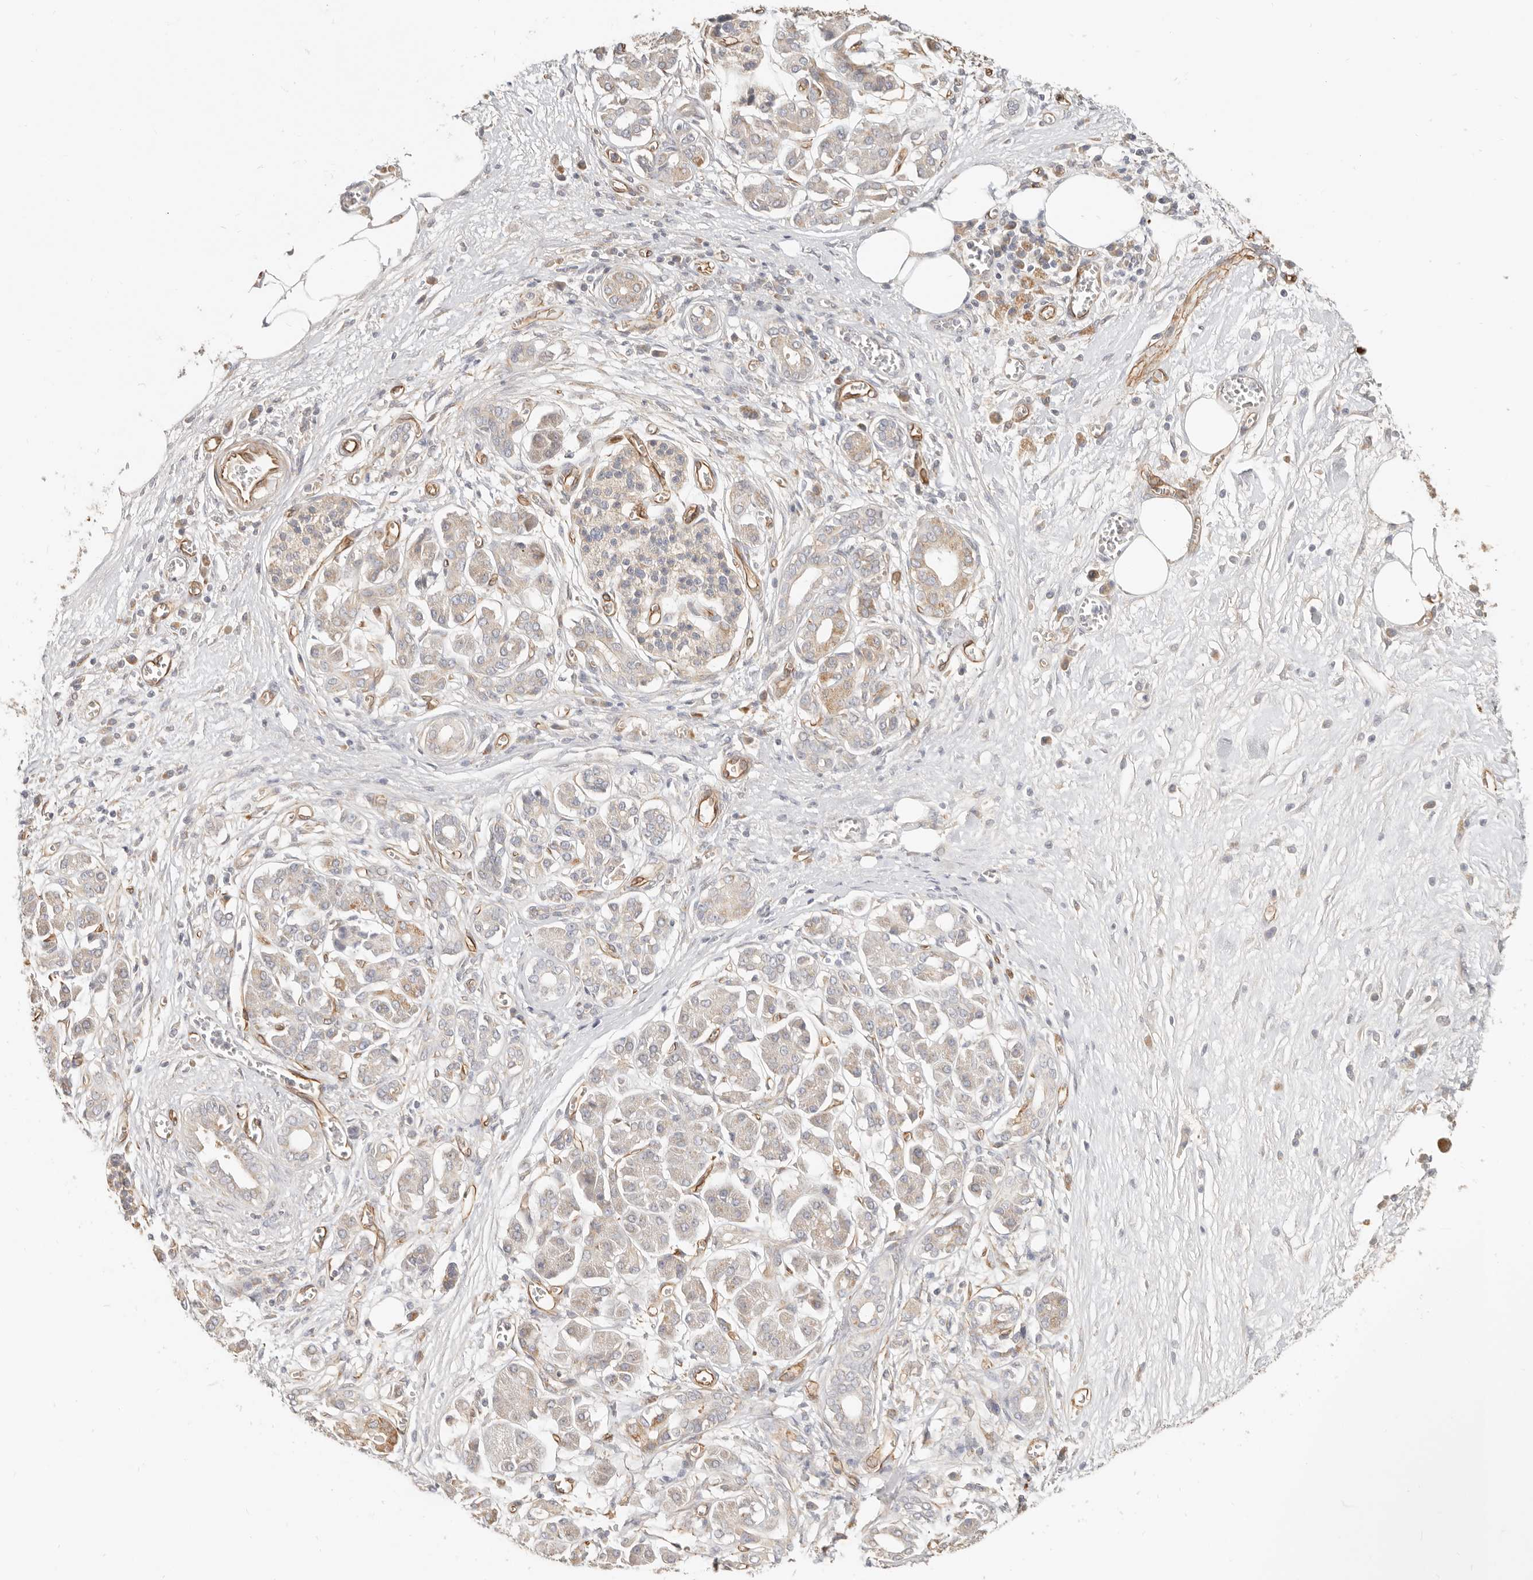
{"staining": {"intensity": "weak", "quantity": "<25%", "location": "cytoplasmic/membranous"}, "tissue": "pancreatic cancer", "cell_type": "Tumor cells", "image_type": "cancer", "snomed": [{"axis": "morphology", "description": "Adenocarcinoma, NOS"}, {"axis": "topography", "description": "Pancreas"}], "caption": "Immunohistochemistry (IHC) histopathology image of neoplastic tissue: adenocarcinoma (pancreatic) stained with DAB (3,3'-diaminobenzidine) displays no significant protein expression in tumor cells.", "gene": "SPRING1", "patient": {"sex": "male", "age": 78}}